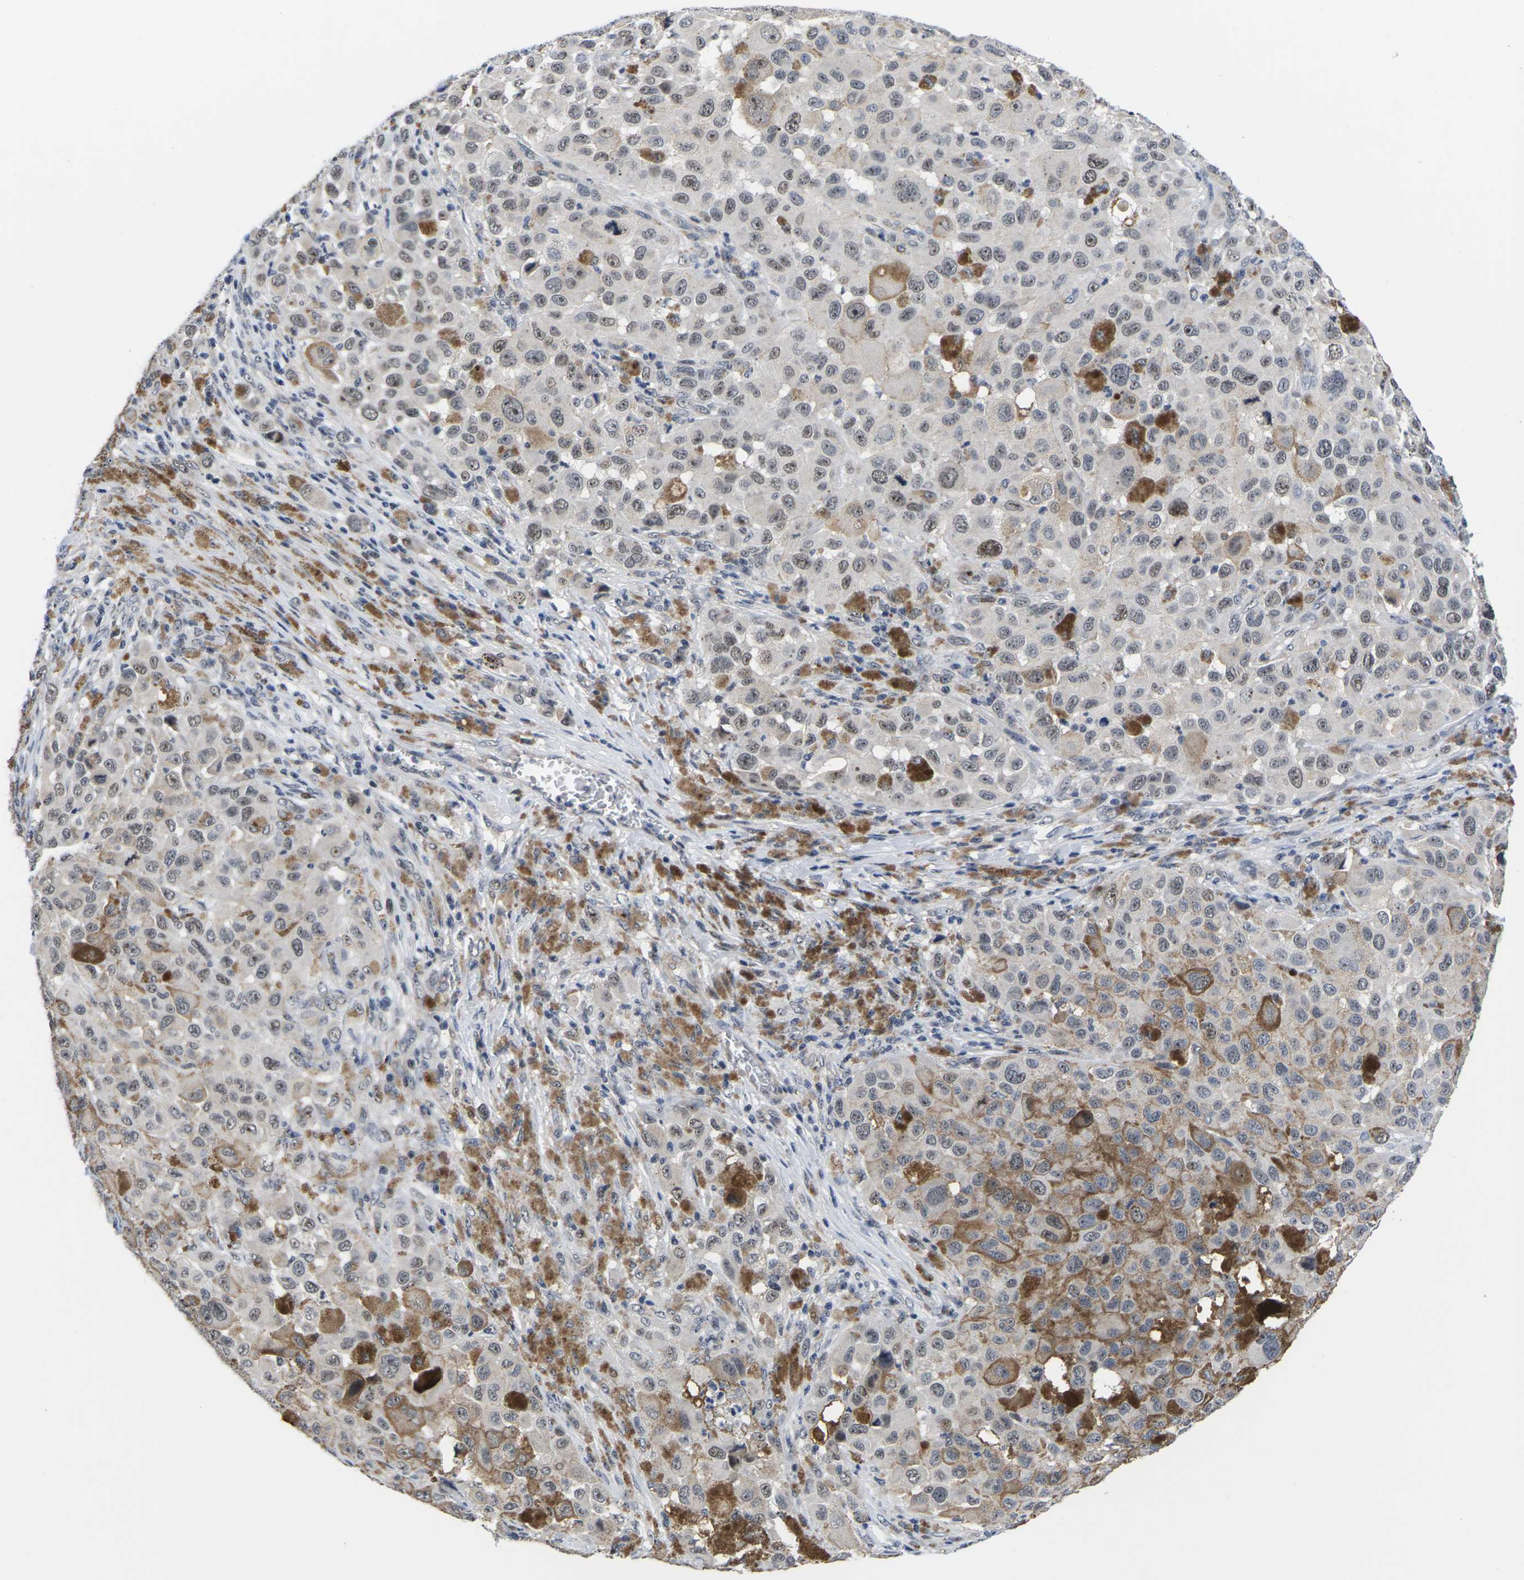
{"staining": {"intensity": "moderate", "quantity": "<25%", "location": "cytoplasmic/membranous,nuclear"}, "tissue": "melanoma", "cell_type": "Tumor cells", "image_type": "cancer", "snomed": [{"axis": "morphology", "description": "Malignant melanoma, NOS"}, {"axis": "topography", "description": "Skin"}], "caption": "Malignant melanoma stained with a brown dye exhibits moderate cytoplasmic/membranous and nuclear positive staining in approximately <25% of tumor cells.", "gene": "ST6GAL2", "patient": {"sex": "male", "age": 96}}